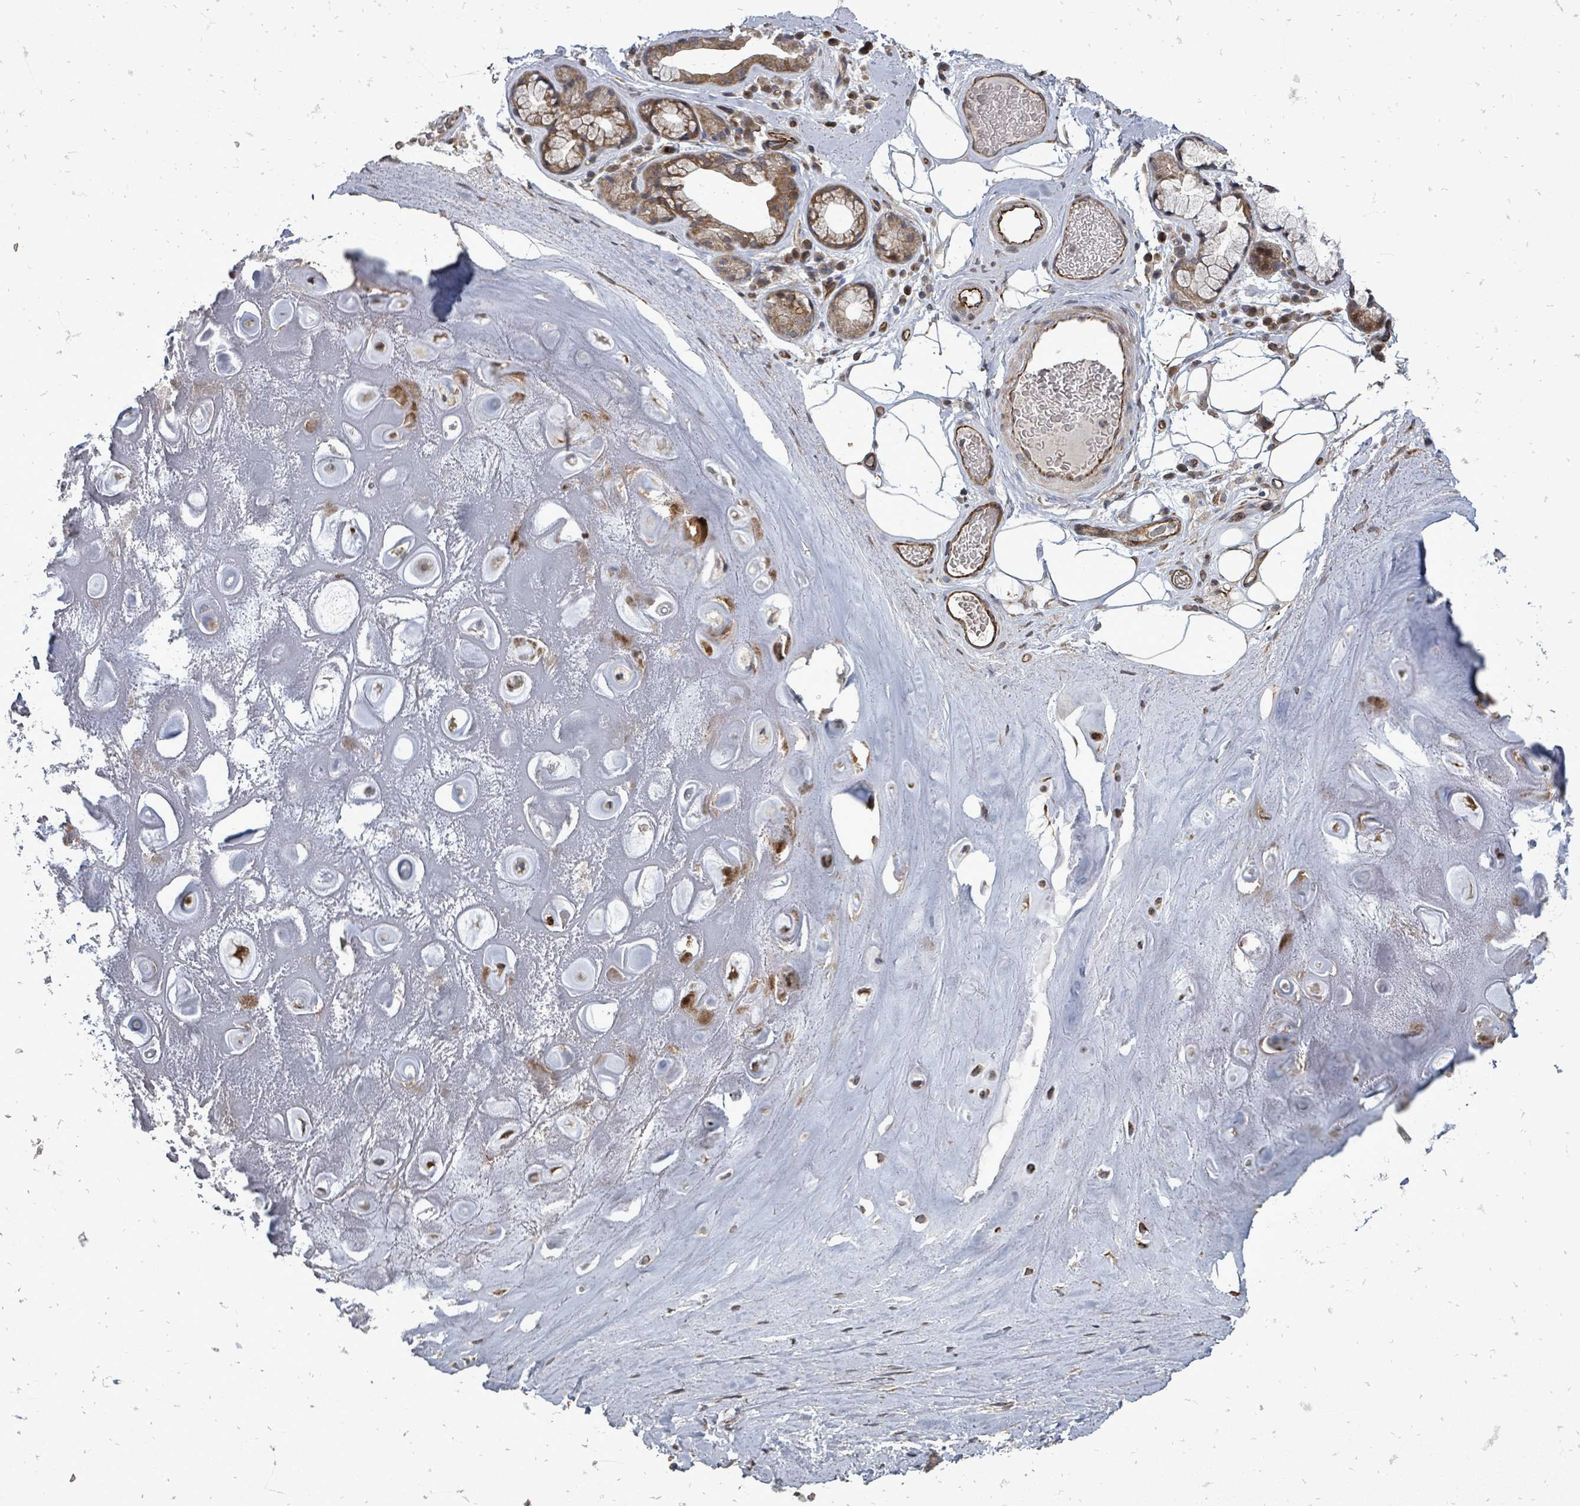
{"staining": {"intensity": "negative", "quantity": "none", "location": "none"}, "tissue": "adipose tissue", "cell_type": "Adipocytes", "image_type": "normal", "snomed": [{"axis": "morphology", "description": "Normal tissue, NOS"}, {"axis": "topography", "description": "Cartilage tissue"}], "caption": "Adipocytes are negative for protein expression in normal human adipose tissue. Brightfield microscopy of immunohistochemistry (IHC) stained with DAB (3,3'-diaminobenzidine) (brown) and hematoxylin (blue), captured at high magnification.", "gene": "RALGAPB", "patient": {"sex": "male", "age": 81}}